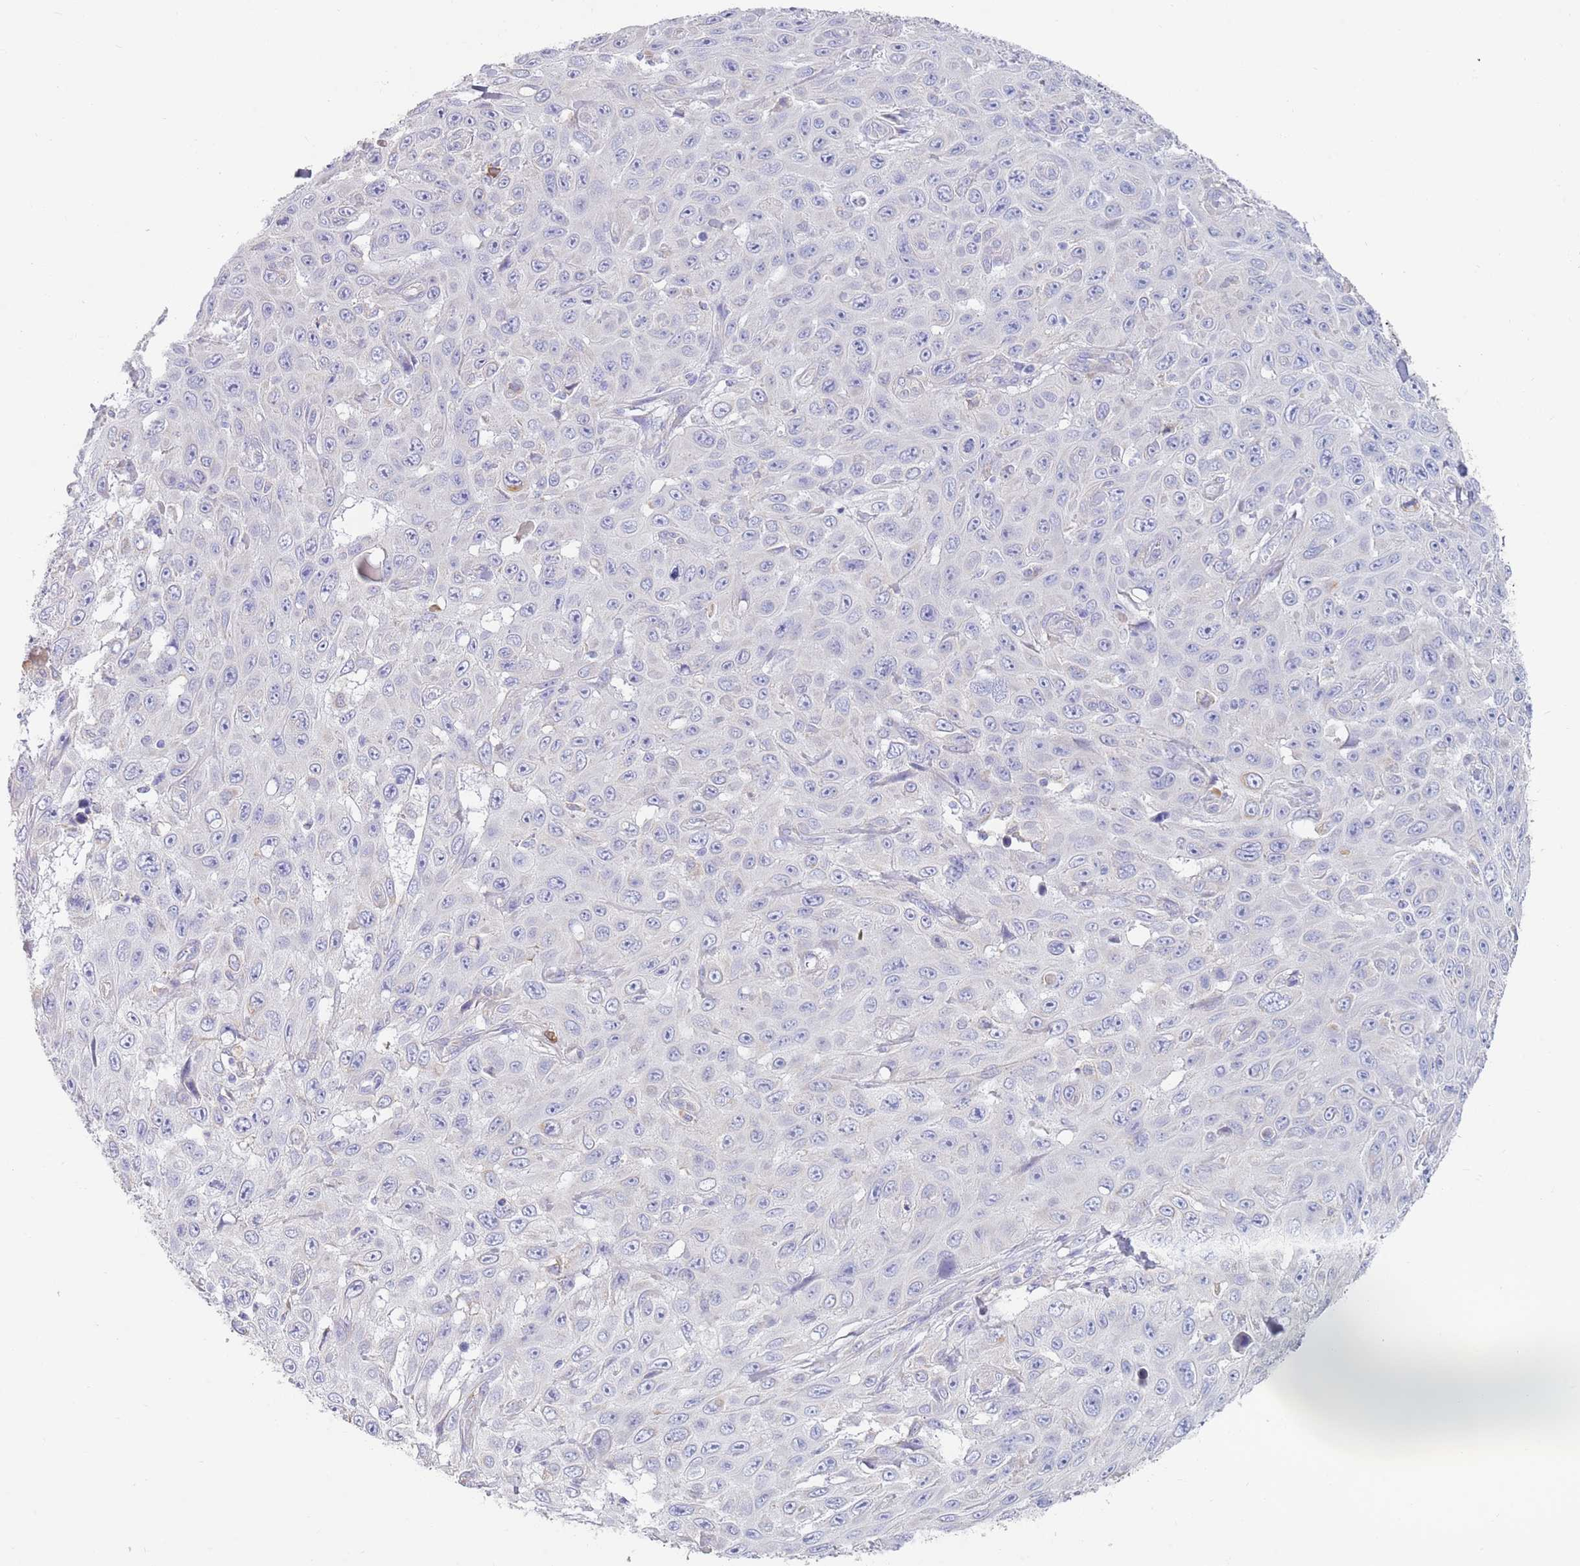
{"staining": {"intensity": "negative", "quantity": "none", "location": "none"}, "tissue": "skin cancer", "cell_type": "Tumor cells", "image_type": "cancer", "snomed": [{"axis": "morphology", "description": "Squamous cell carcinoma, NOS"}, {"axis": "topography", "description": "Skin"}], "caption": "High power microscopy histopathology image of an immunohistochemistry (IHC) histopathology image of skin cancer, revealing no significant staining in tumor cells.", "gene": "CCDC149", "patient": {"sex": "male", "age": 82}}